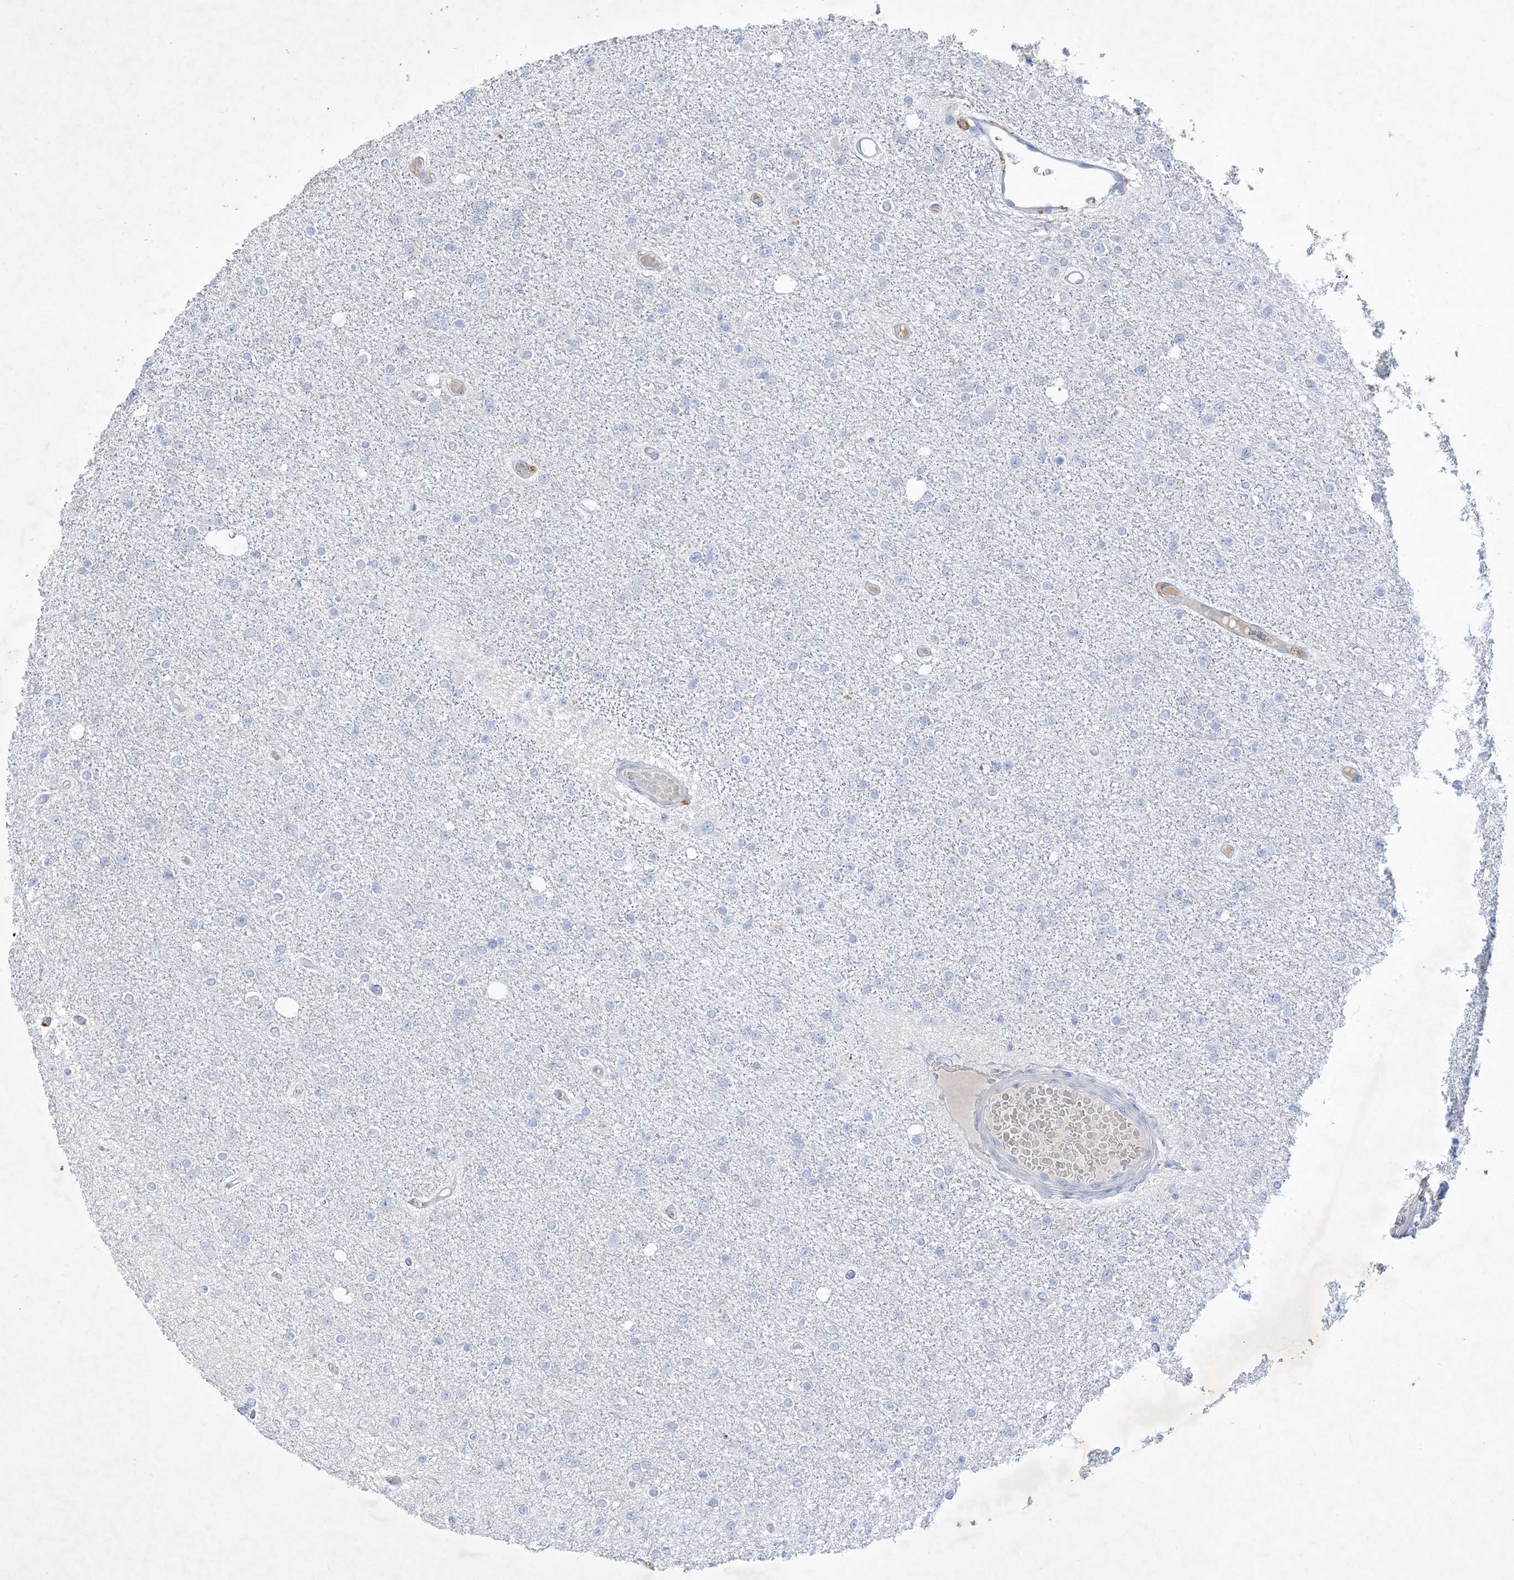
{"staining": {"intensity": "negative", "quantity": "none", "location": "none"}, "tissue": "glioma", "cell_type": "Tumor cells", "image_type": "cancer", "snomed": [{"axis": "morphology", "description": "Glioma, malignant, Low grade"}, {"axis": "topography", "description": "Brain"}], "caption": "The image exhibits no significant expression in tumor cells of glioma. (Brightfield microscopy of DAB IHC at high magnification).", "gene": "MRPS18A", "patient": {"sex": "female", "age": 22}}